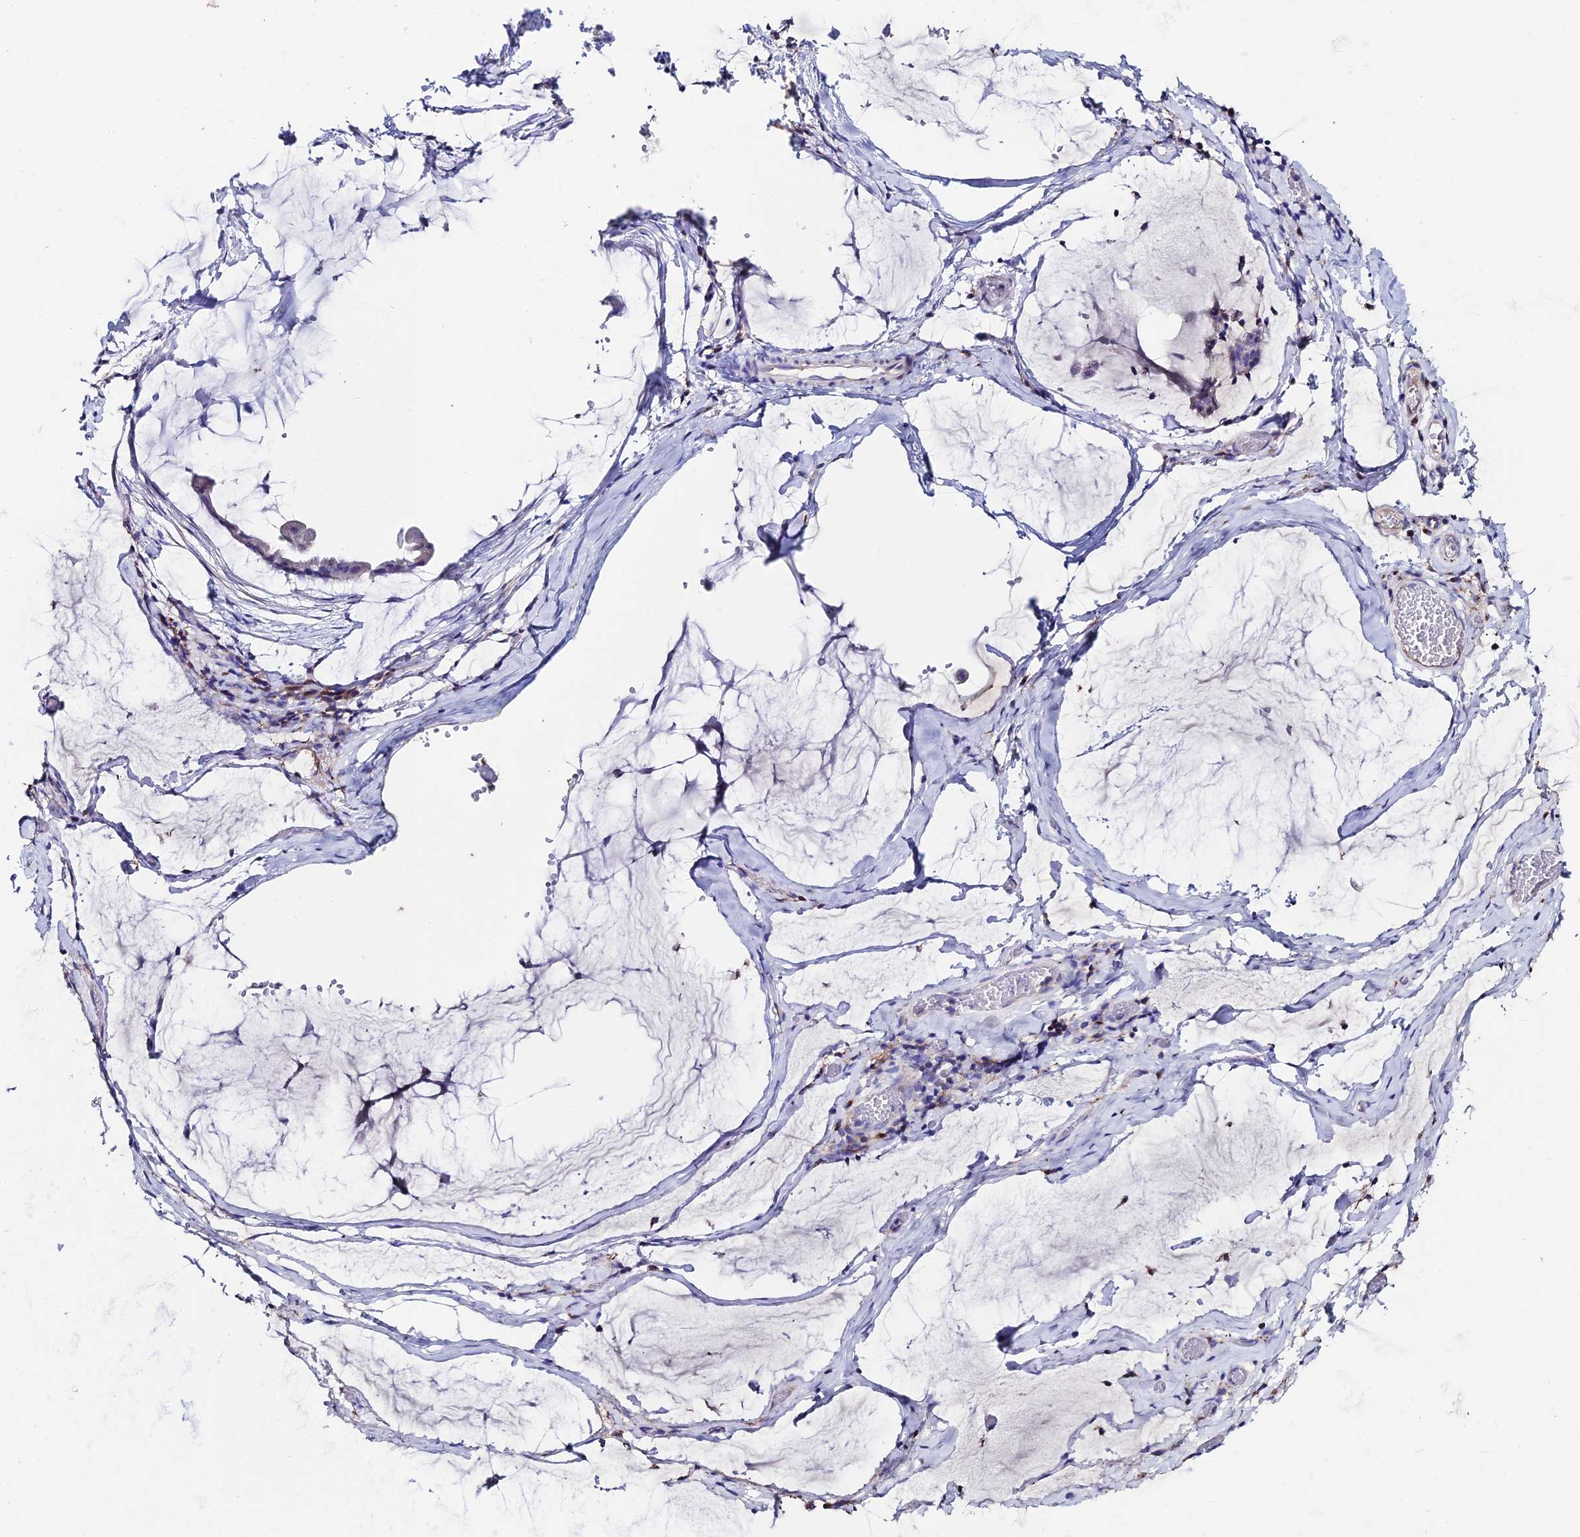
{"staining": {"intensity": "negative", "quantity": "none", "location": "none"}, "tissue": "ovarian cancer", "cell_type": "Tumor cells", "image_type": "cancer", "snomed": [{"axis": "morphology", "description": "Cystadenocarcinoma, mucinous, NOS"}, {"axis": "topography", "description": "Ovary"}], "caption": "High power microscopy image of an immunohistochemistry image of ovarian mucinous cystadenocarcinoma, revealing no significant expression in tumor cells. (Brightfield microscopy of DAB (3,3'-diaminobenzidine) immunohistochemistry (IHC) at high magnification).", "gene": "SLC25A16", "patient": {"sex": "female", "age": 73}}